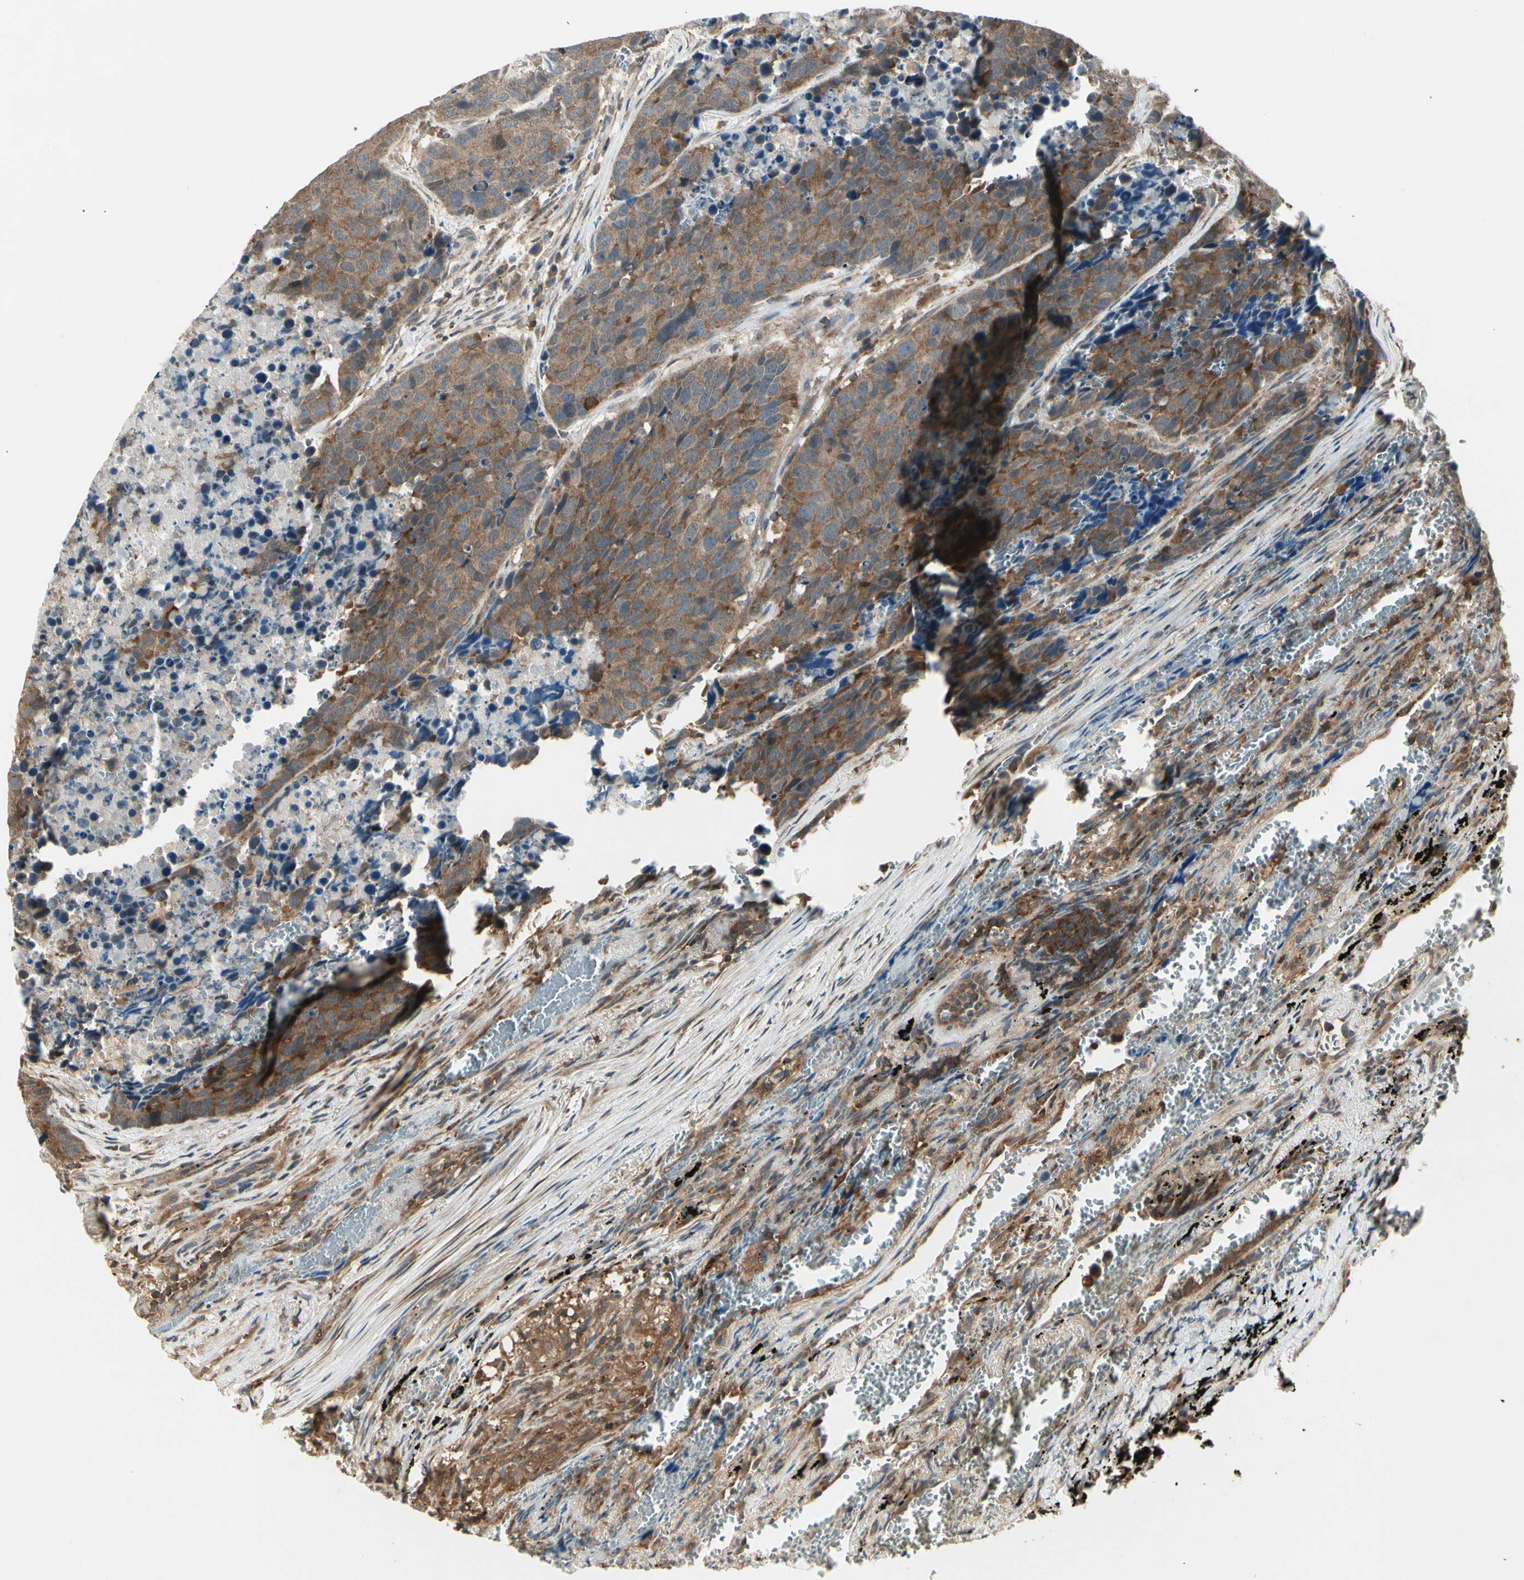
{"staining": {"intensity": "moderate", "quantity": ">75%", "location": "cytoplasmic/membranous"}, "tissue": "carcinoid", "cell_type": "Tumor cells", "image_type": "cancer", "snomed": [{"axis": "morphology", "description": "Carcinoid, malignant, NOS"}, {"axis": "topography", "description": "Lung"}], "caption": "Moderate cytoplasmic/membranous protein staining is present in about >75% of tumor cells in carcinoid.", "gene": "OXSR1", "patient": {"sex": "male", "age": 60}}